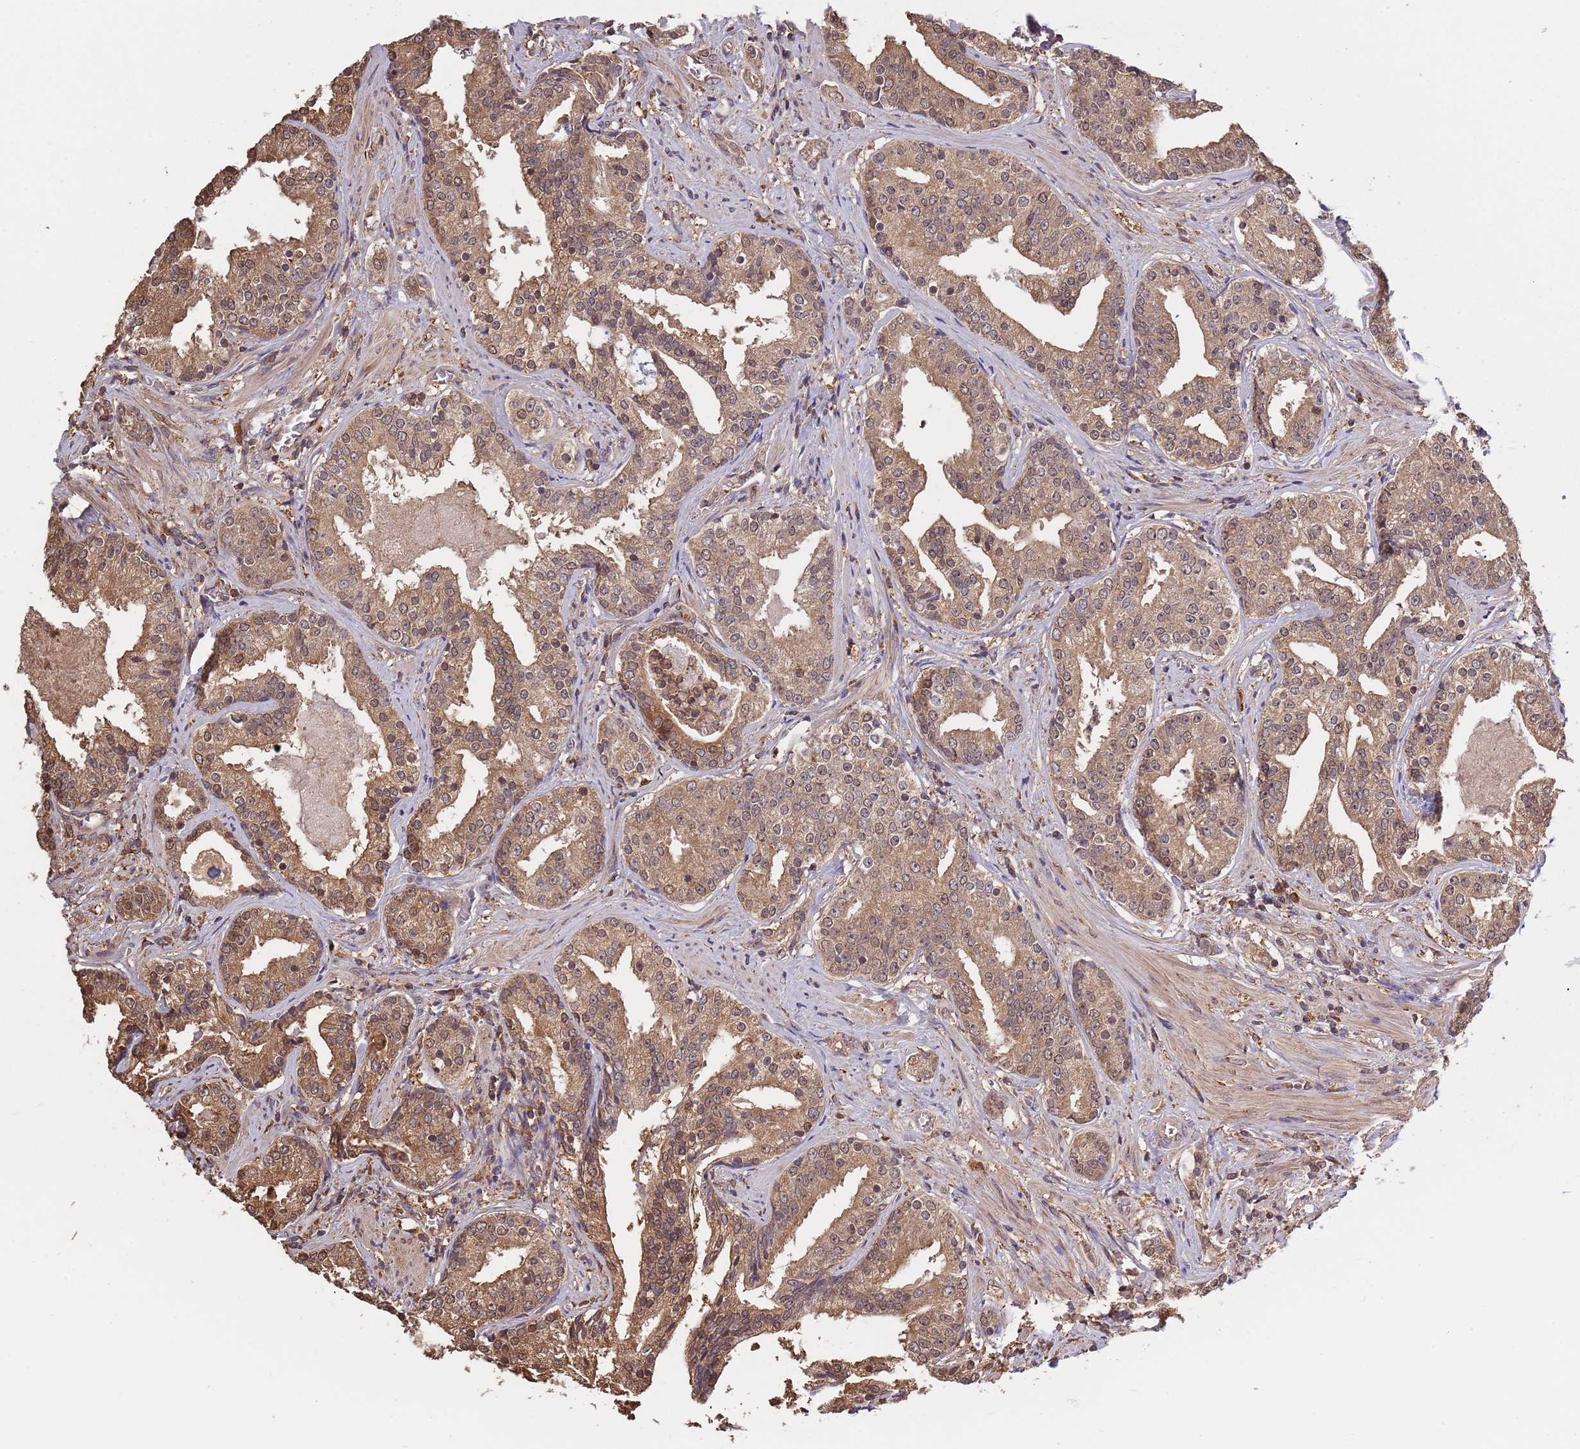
{"staining": {"intensity": "moderate", "quantity": ">75%", "location": "cytoplasmic/membranous,nuclear"}, "tissue": "prostate cancer", "cell_type": "Tumor cells", "image_type": "cancer", "snomed": [{"axis": "morphology", "description": "Adenocarcinoma, High grade"}, {"axis": "topography", "description": "Prostate"}], "caption": "DAB immunohistochemical staining of prostate adenocarcinoma (high-grade) displays moderate cytoplasmic/membranous and nuclear protein positivity in approximately >75% of tumor cells.", "gene": "COG4", "patient": {"sex": "male", "age": 58}}